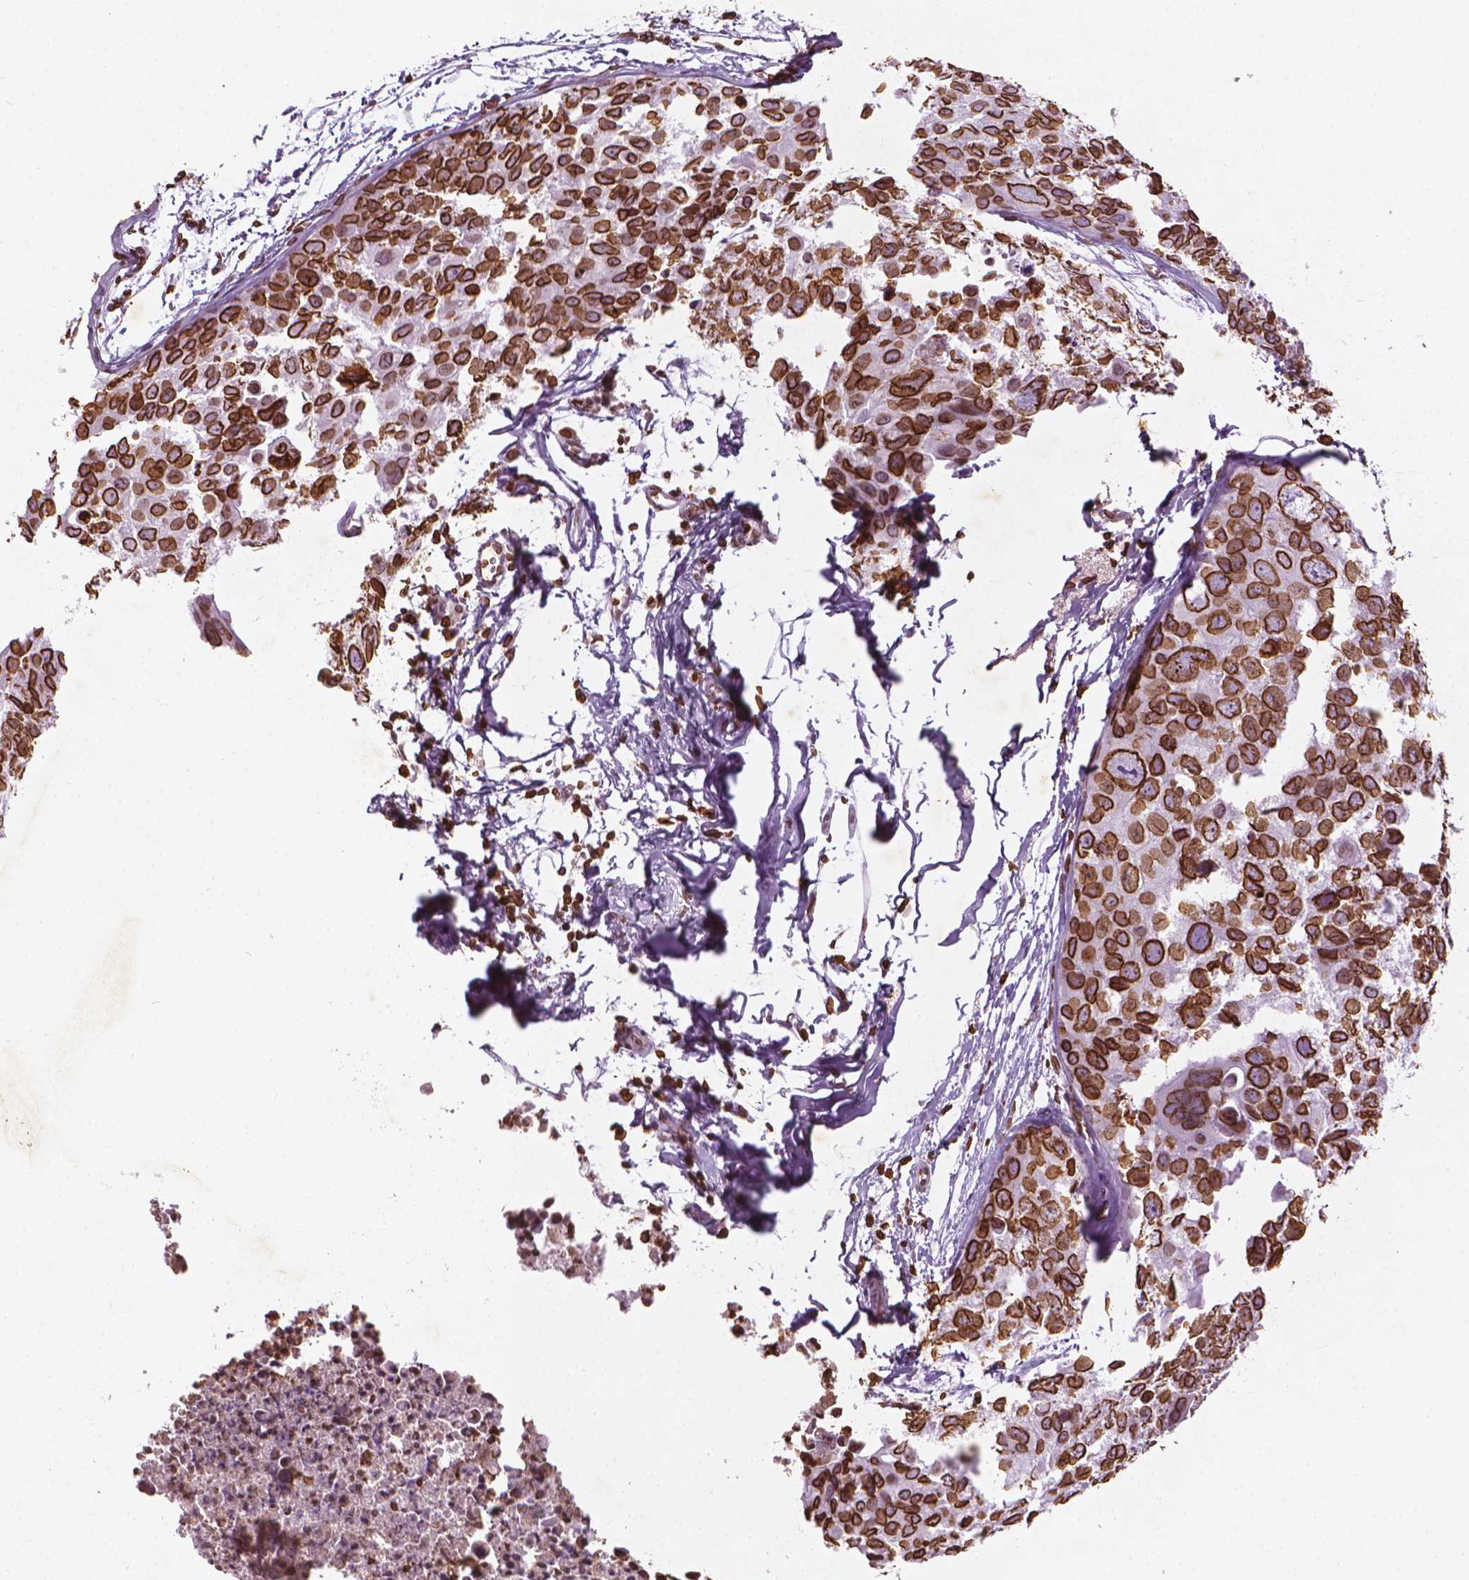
{"staining": {"intensity": "strong", "quantity": ">75%", "location": "cytoplasmic/membranous,nuclear"}, "tissue": "breast cancer", "cell_type": "Tumor cells", "image_type": "cancer", "snomed": [{"axis": "morphology", "description": "Duct carcinoma"}, {"axis": "topography", "description": "Breast"}], "caption": "The histopathology image reveals immunohistochemical staining of breast cancer (invasive ductal carcinoma). There is strong cytoplasmic/membranous and nuclear expression is identified in about >75% of tumor cells. (Stains: DAB (3,3'-diaminobenzidine) in brown, nuclei in blue, Microscopy: brightfield microscopy at high magnification).", "gene": "LMNB1", "patient": {"sex": "female", "age": 38}}